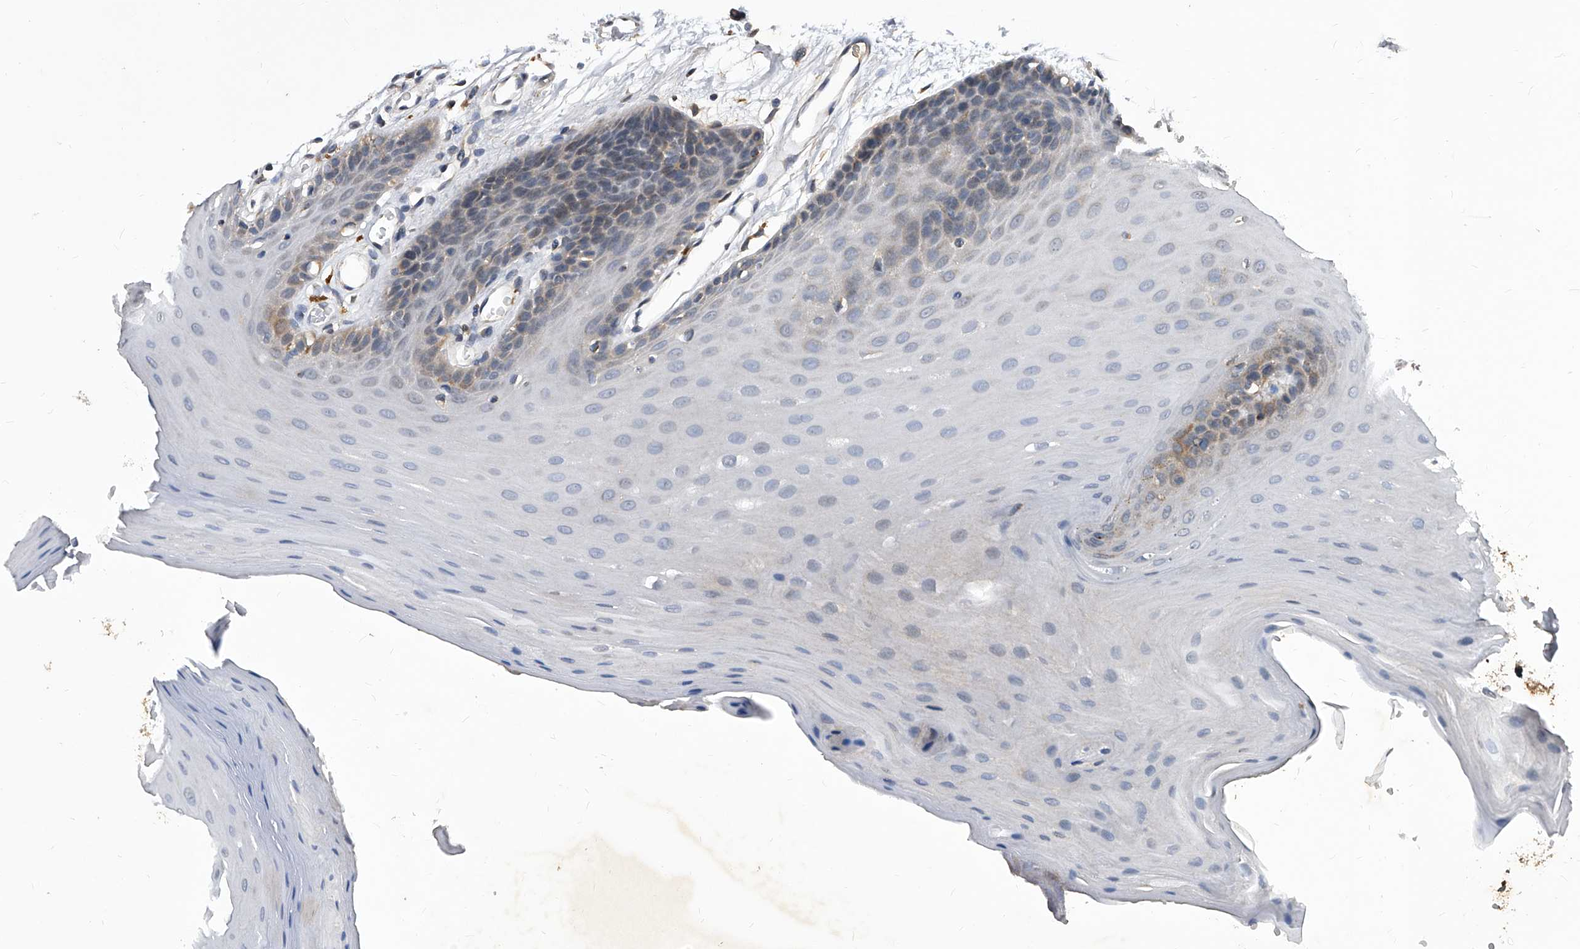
{"staining": {"intensity": "weak", "quantity": "<25%", "location": "cytoplasmic/membranous"}, "tissue": "oral mucosa", "cell_type": "Squamous epithelial cells", "image_type": "normal", "snomed": [{"axis": "morphology", "description": "Normal tissue, NOS"}, {"axis": "morphology", "description": "Squamous cell carcinoma, NOS"}, {"axis": "topography", "description": "Skeletal muscle"}, {"axis": "topography", "description": "Oral tissue"}, {"axis": "topography", "description": "Salivary gland"}, {"axis": "topography", "description": "Head-Neck"}], "caption": "Squamous epithelial cells show no significant protein positivity in benign oral mucosa. The staining is performed using DAB (3,3'-diaminobenzidine) brown chromogen with nuclei counter-stained in using hematoxylin.", "gene": "SOBP", "patient": {"sex": "male", "age": 54}}